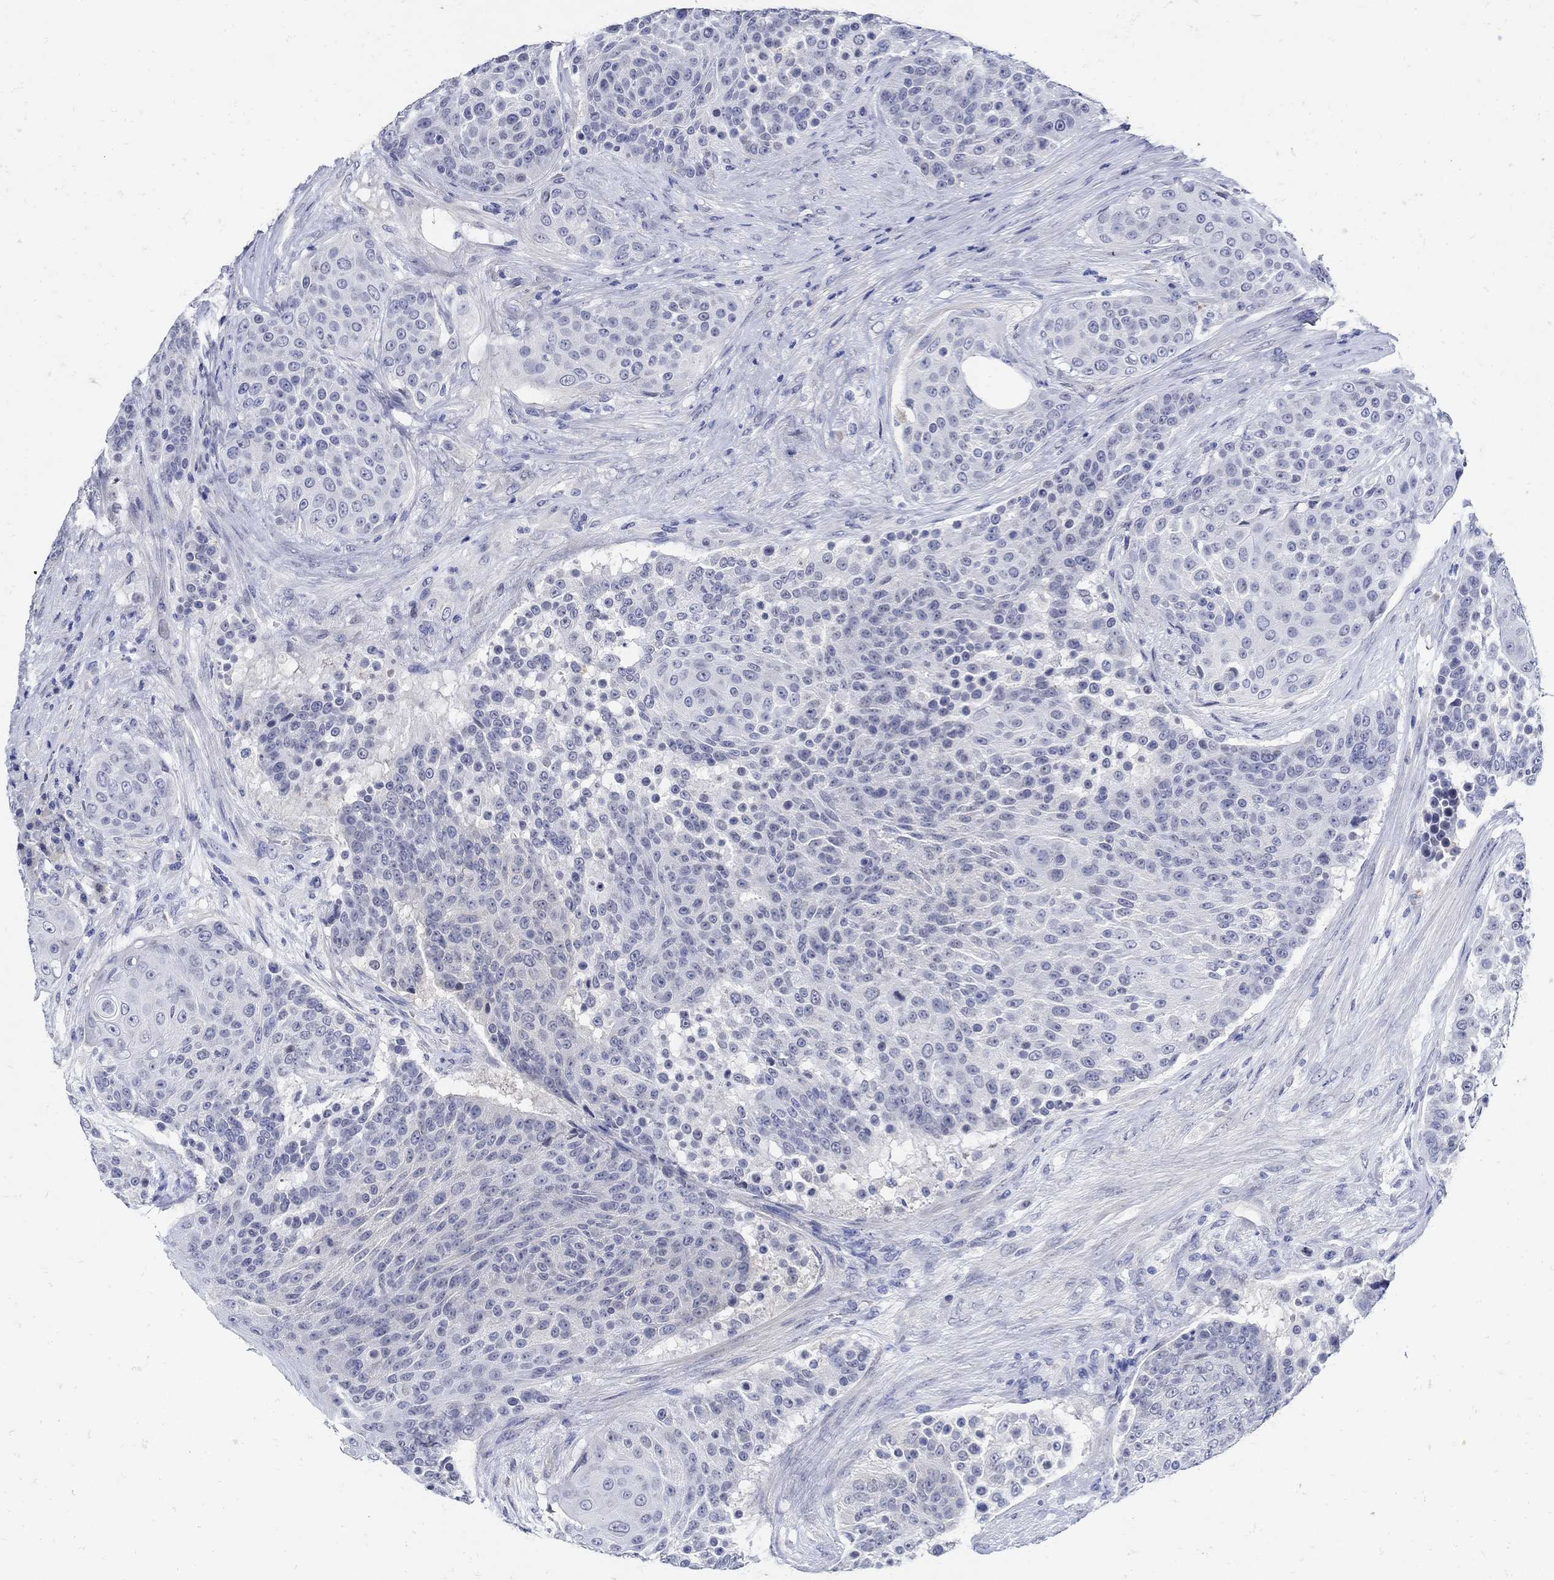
{"staining": {"intensity": "negative", "quantity": "none", "location": "none"}, "tissue": "urothelial cancer", "cell_type": "Tumor cells", "image_type": "cancer", "snomed": [{"axis": "morphology", "description": "Urothelial carcinoma, High grade"}, {"axis": "topography", "description": "Urinary bladder"}], "caption": "This is a image of IHC staining of urothelial cancer, which shows no positivity in tumor cells.", "gene": "NOS1", "patient": {"sex": "female", "age": 63}}